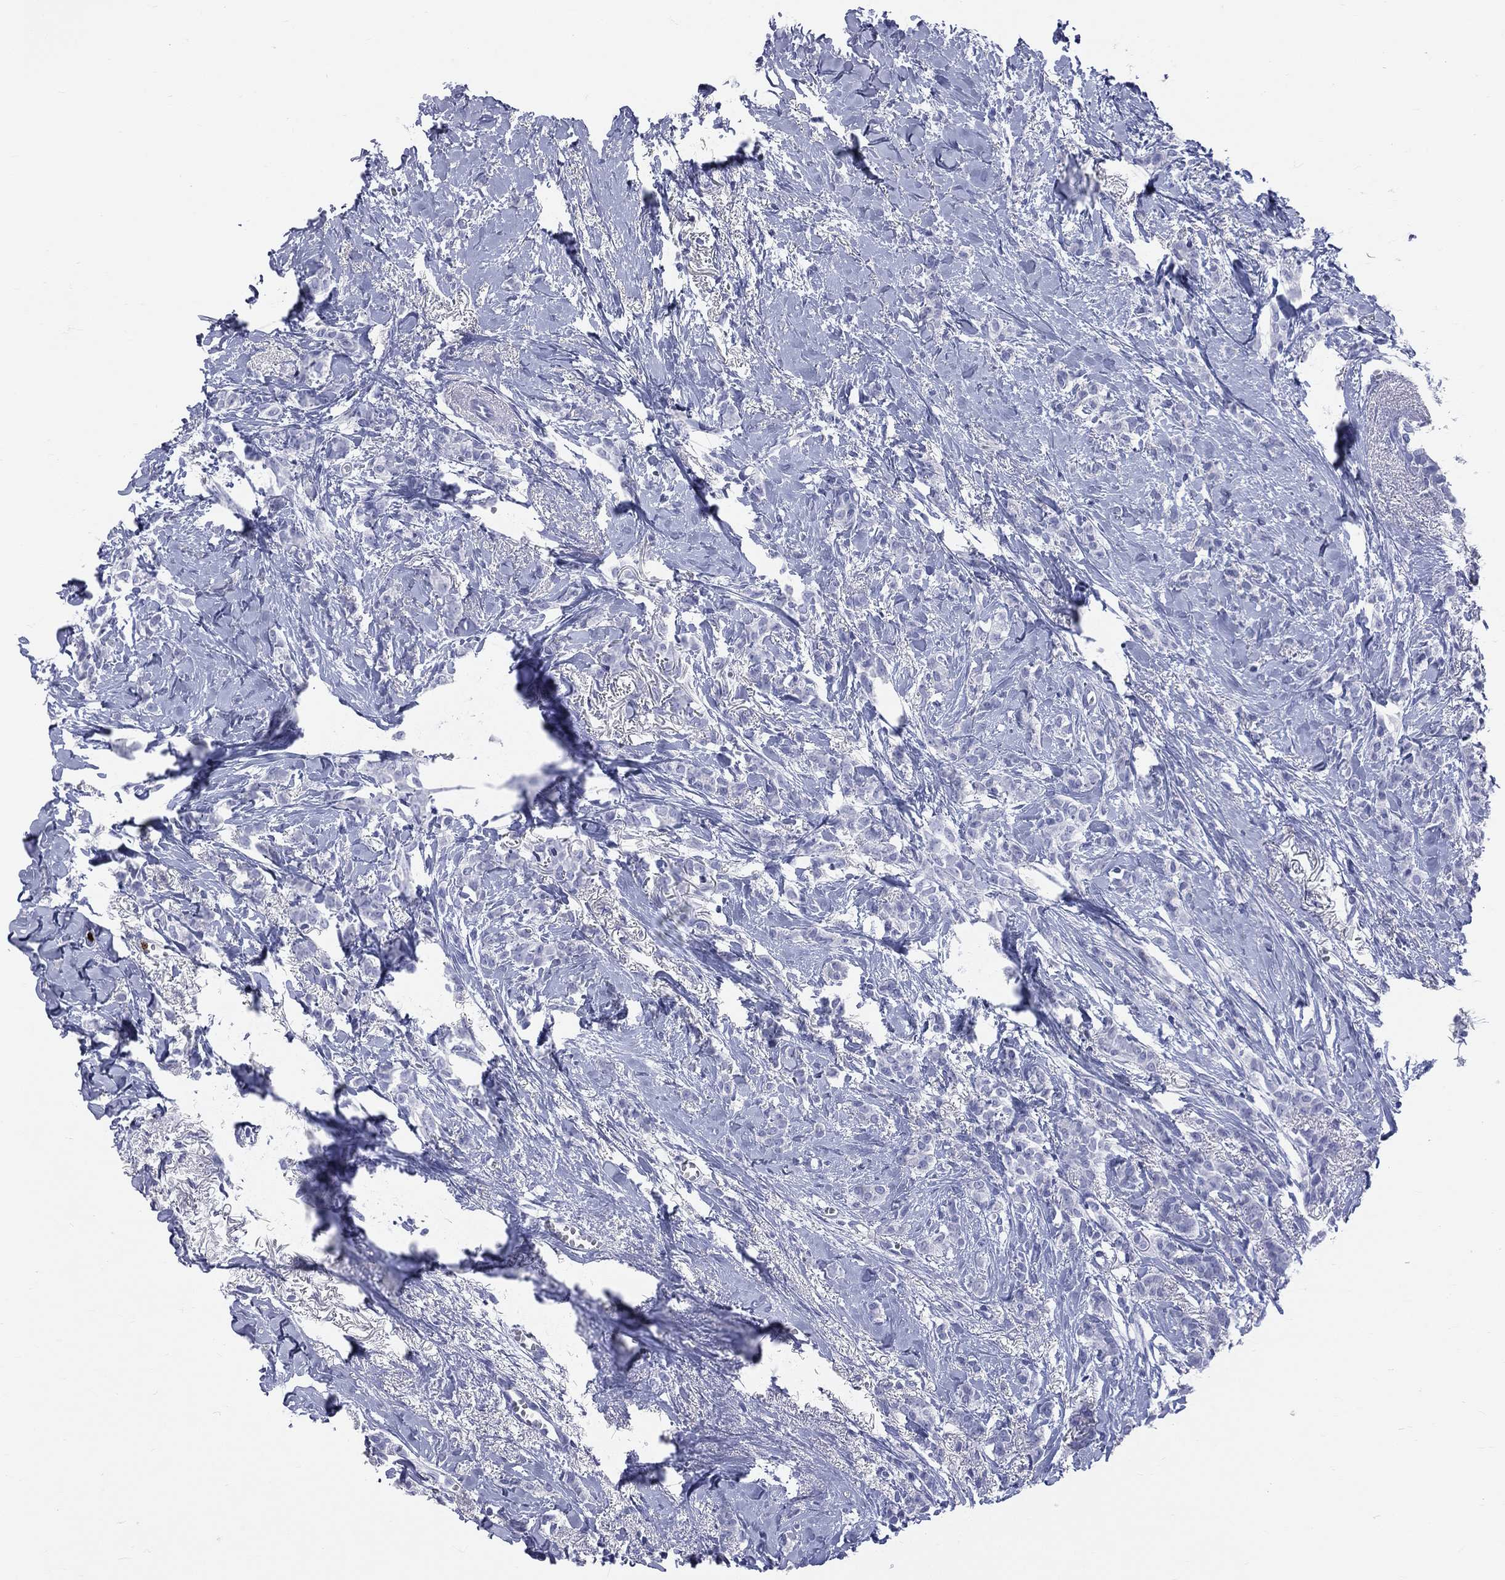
{"staining": {"intensity": "negative", "quantity": "none", "location": "none"}, "tissue": "breast cancer", "cell_type": "Tumor cells", "image_type": "cancer", "snomed": [{"axis": "morphology", "description": "Duct carcinoma"}, {"axis": "topography", "description": "Breast"}], "caption": "Photomicrograph shows no significant protein positivity in tumor cells of breast cancer (intraductal carcinoma). Brightfield microscopy of immunohistochemistry (IHC) stained with DAB (3,3'-diaminobenzidine) (brown) and hematoxylin (blue), captured at high magnification.", "gene": "PGLYRP1", "patient": {"sex": "female", "age": 85}}